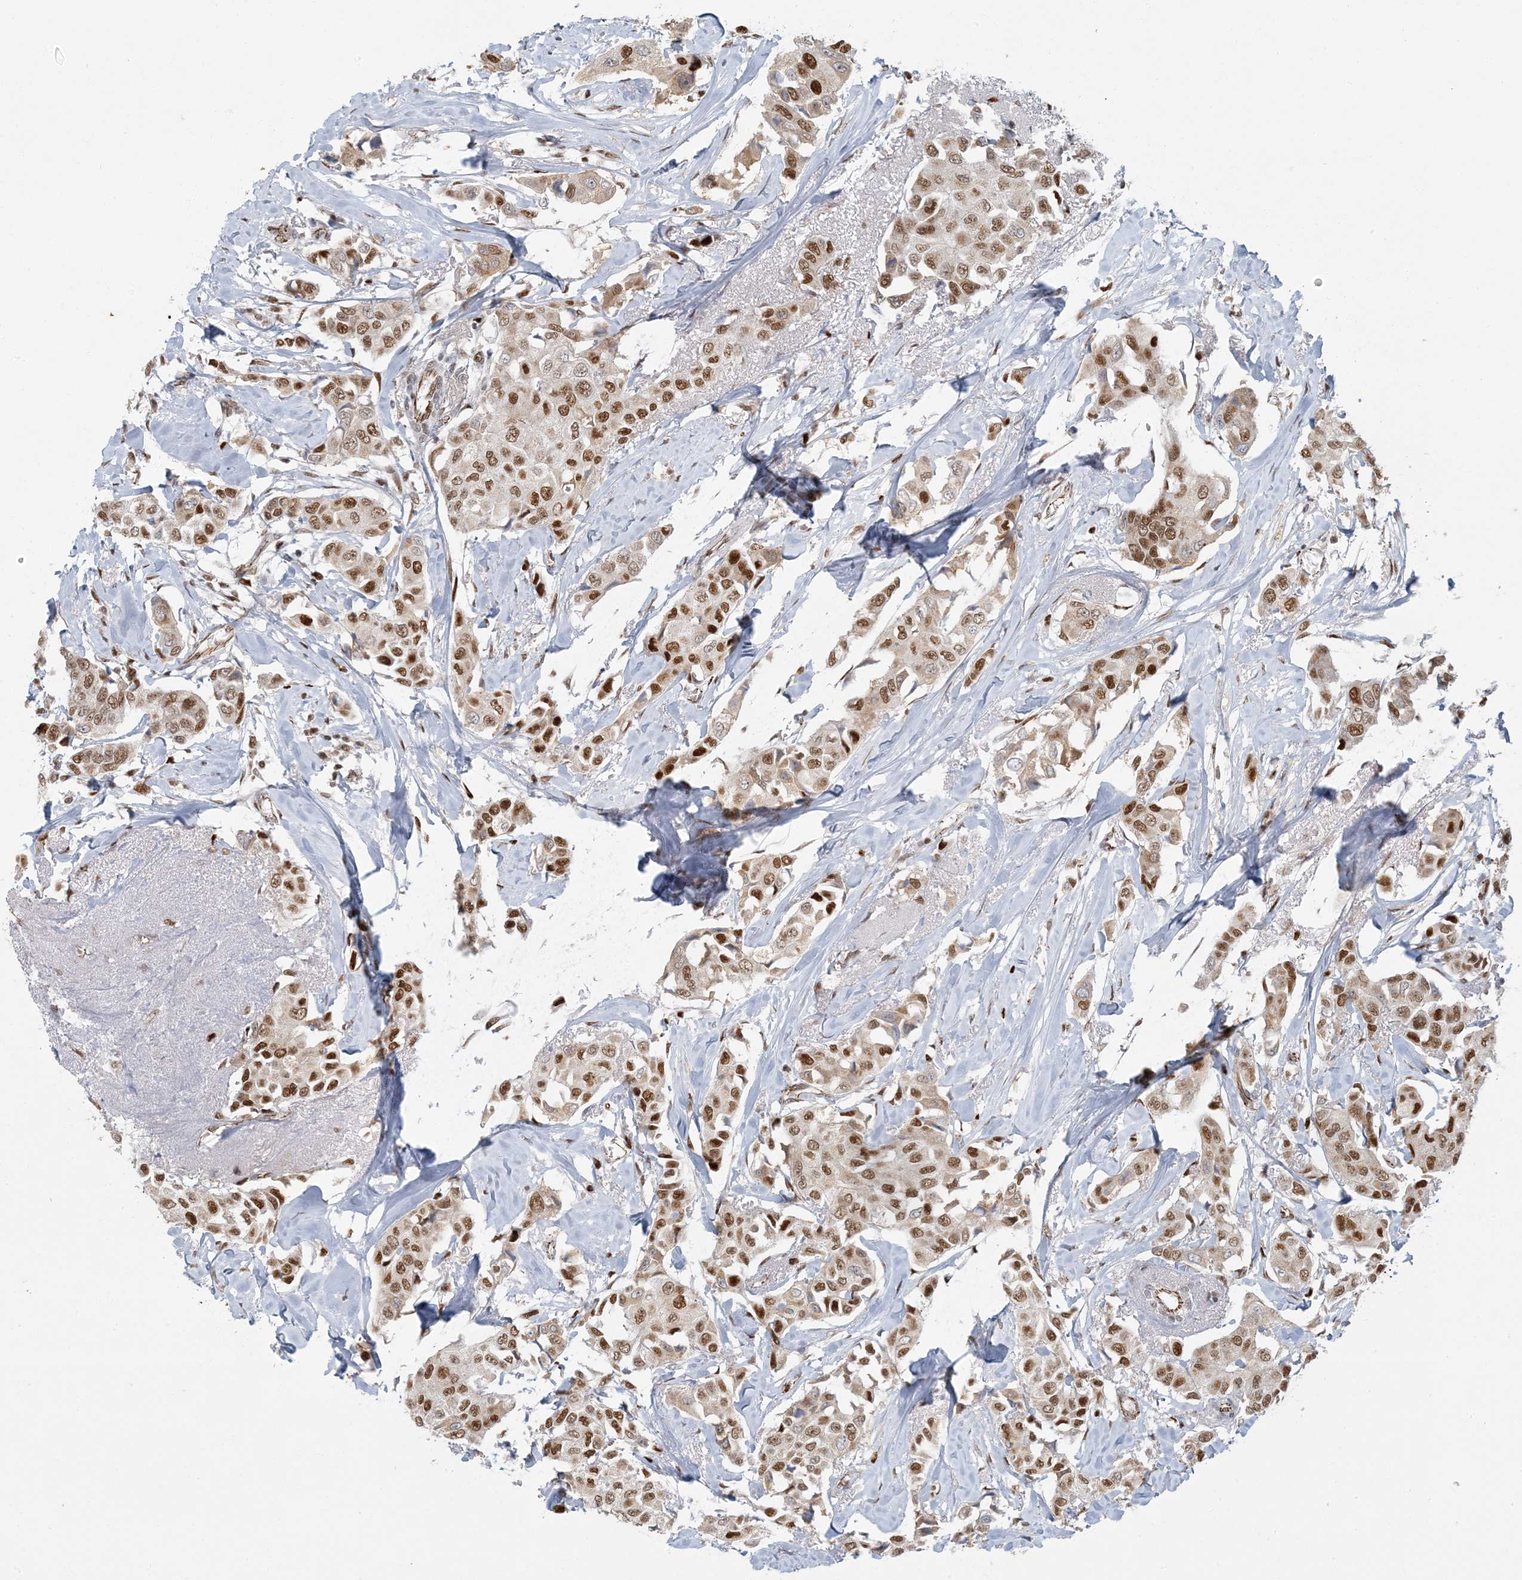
{"staining": {"intensity": "moderate", "quantity": ">75%", "location": "nuclear"}, "tissue": "breast cancer", "cell_type": "Tumor cells", "image_type": "cancer", "snomed": [{"axis": "morphology", "description": "Duct carcinoma"}, {"axis": "topography", "description": "Breast"}], "caption": "Immunohistochemistry micrograph of human breast infiltrating ductal carcinoma stained for a protein (brown), which reveals medium levels of moderate nuclear expression in about >75% of tumor cells.", "gene": "AK9", "patient": {"sex": "female", "age": 80}}